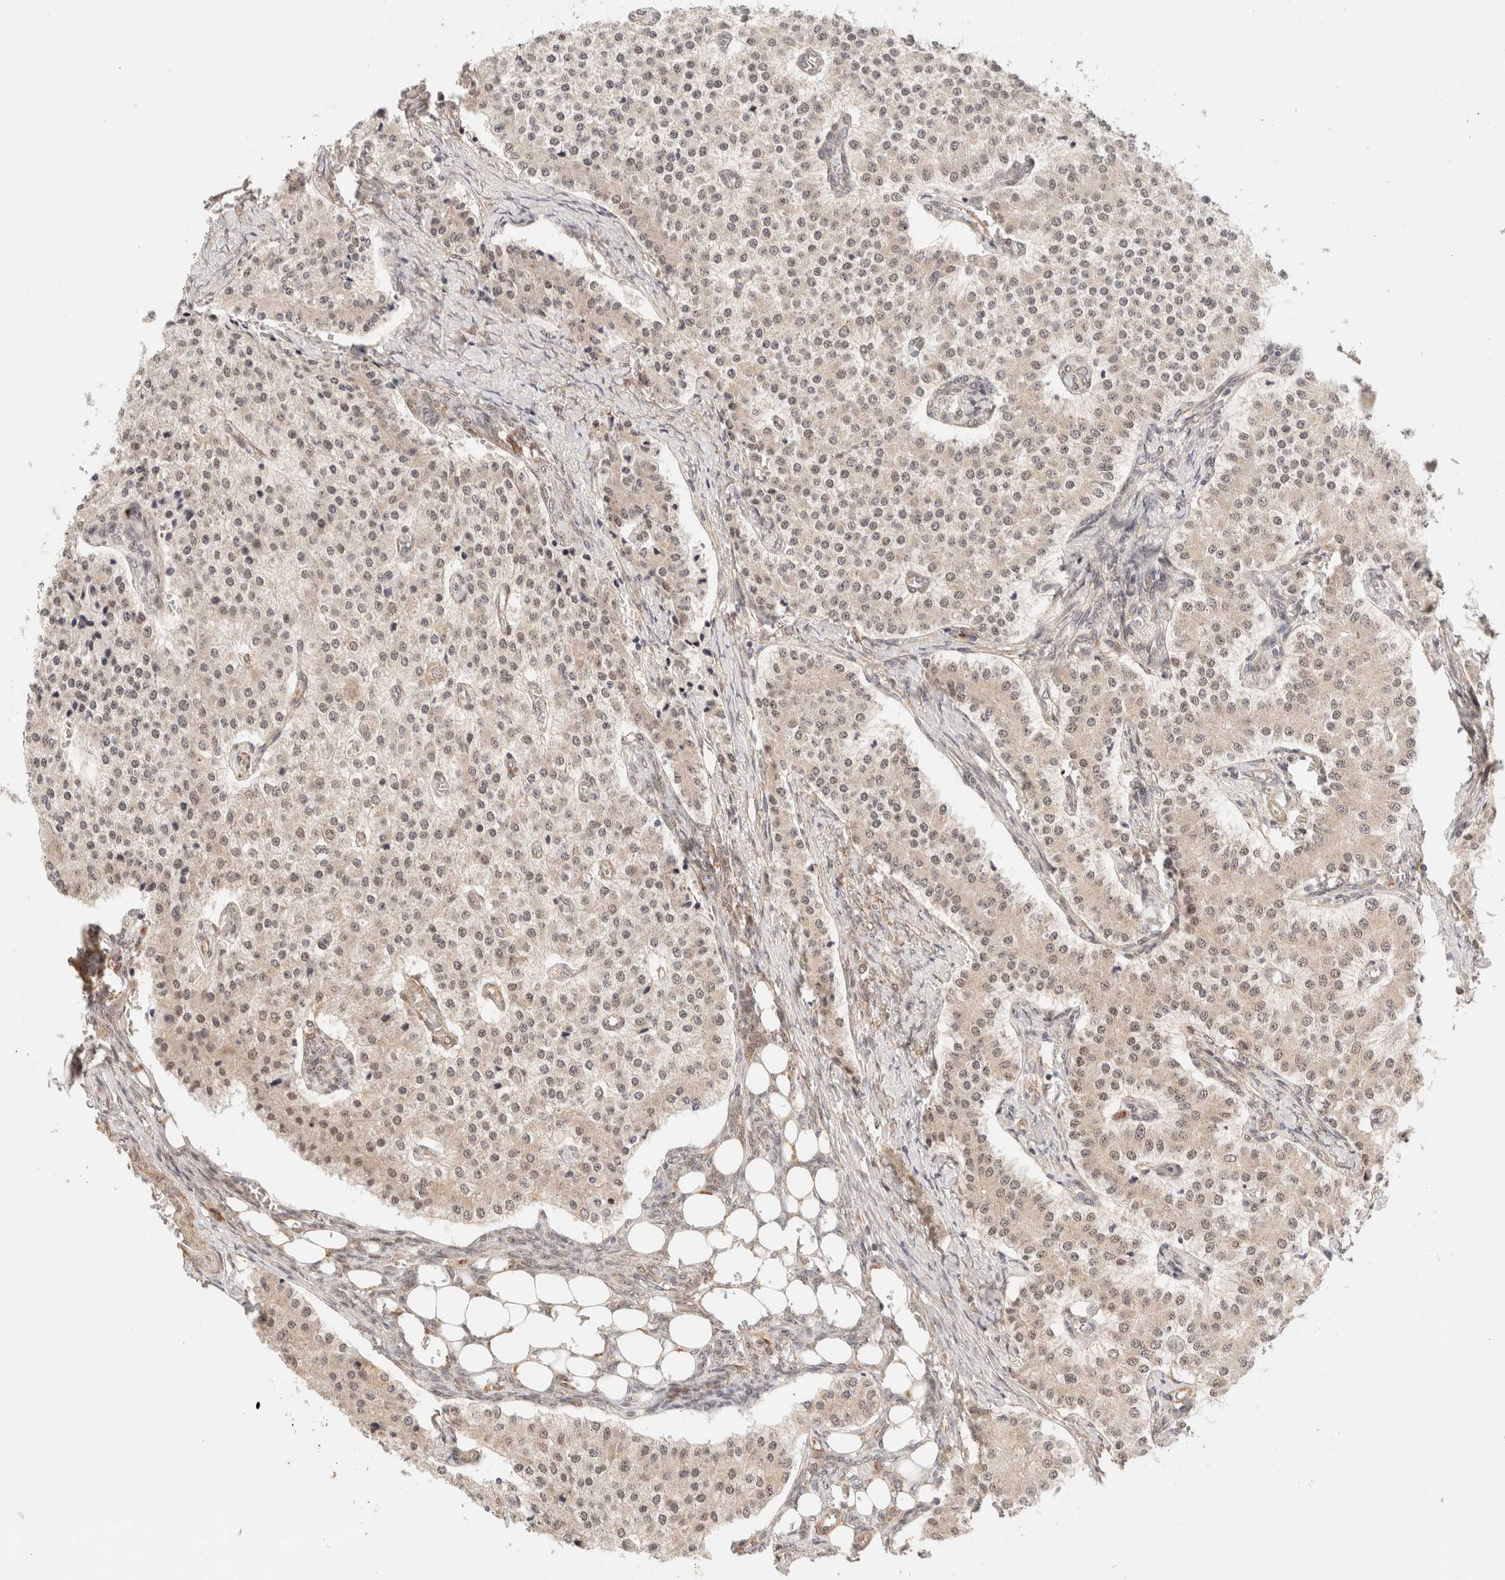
{"staining": {"intensity": "weak", "quantity": ">75%", "location": "cytoplasmic/membranous,nuclear"}, "tissue": "carcinoid", "cell_type": "Tumor cells", "image_type": "cancer", "snomed": [{"axis": "morphology", "description": "Carcinoid, malignant, NOS"}, {"axis": "topography", "description": "Colon"}], "caption": "This image shows IHC staining of carcinoid (malignant), with low weak cytoplasmic/membranous and nuclear staining in about >75% of tumor cells.", "gene": "BRPF3", "patient": {"sex": "female", "age": 52}}